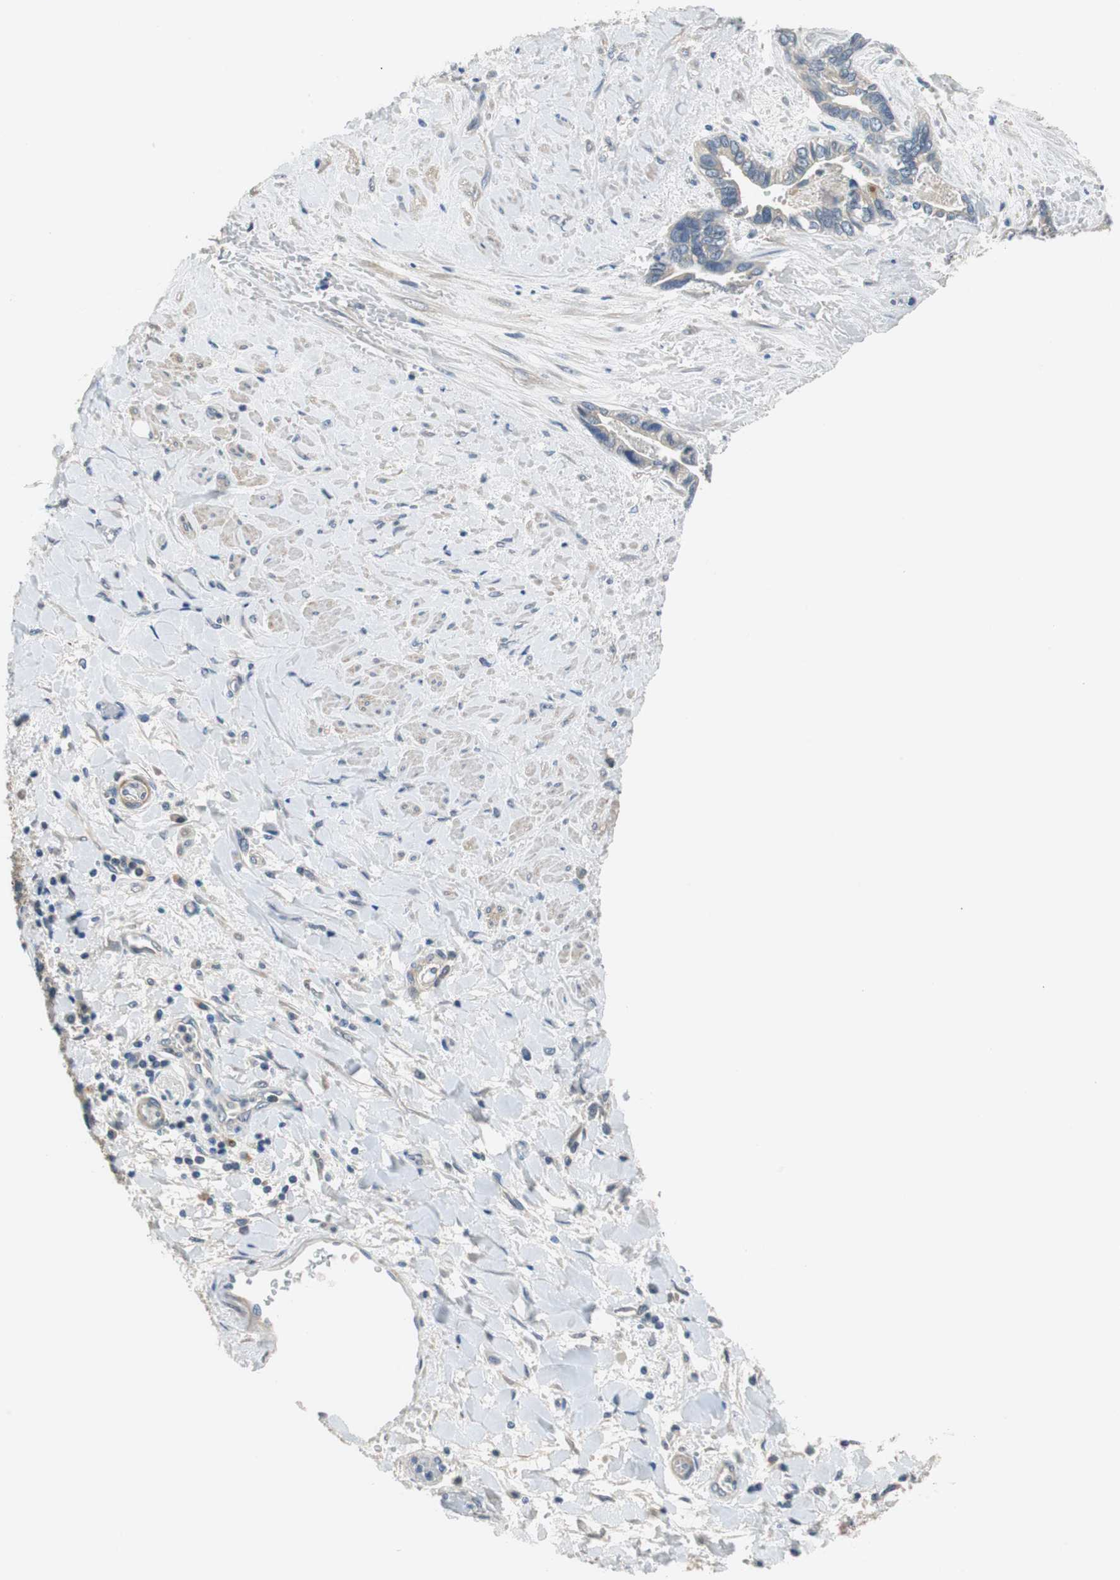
{"staining": {"intensity": "moderate", "quantity": ">75%", "location": "cytoplasmic/membranous"}, "tissue": "liver cancer", "cell_type": "Tumor cells", "image_type": "cancer", "snomed": [{"axis": "morphology", "description": "Cholangiocarcinoma"}, {"axis": "topography", "description": "Liver"}], "caption": "About >75% of tumor cells in liver cholangiocarcinoma display moderate cytoplasmic/membranous protein staining as visualized by brown immunohistochemical staining.", "gene": "FADS2", "patient": {"sex": "female", "age": 65}}